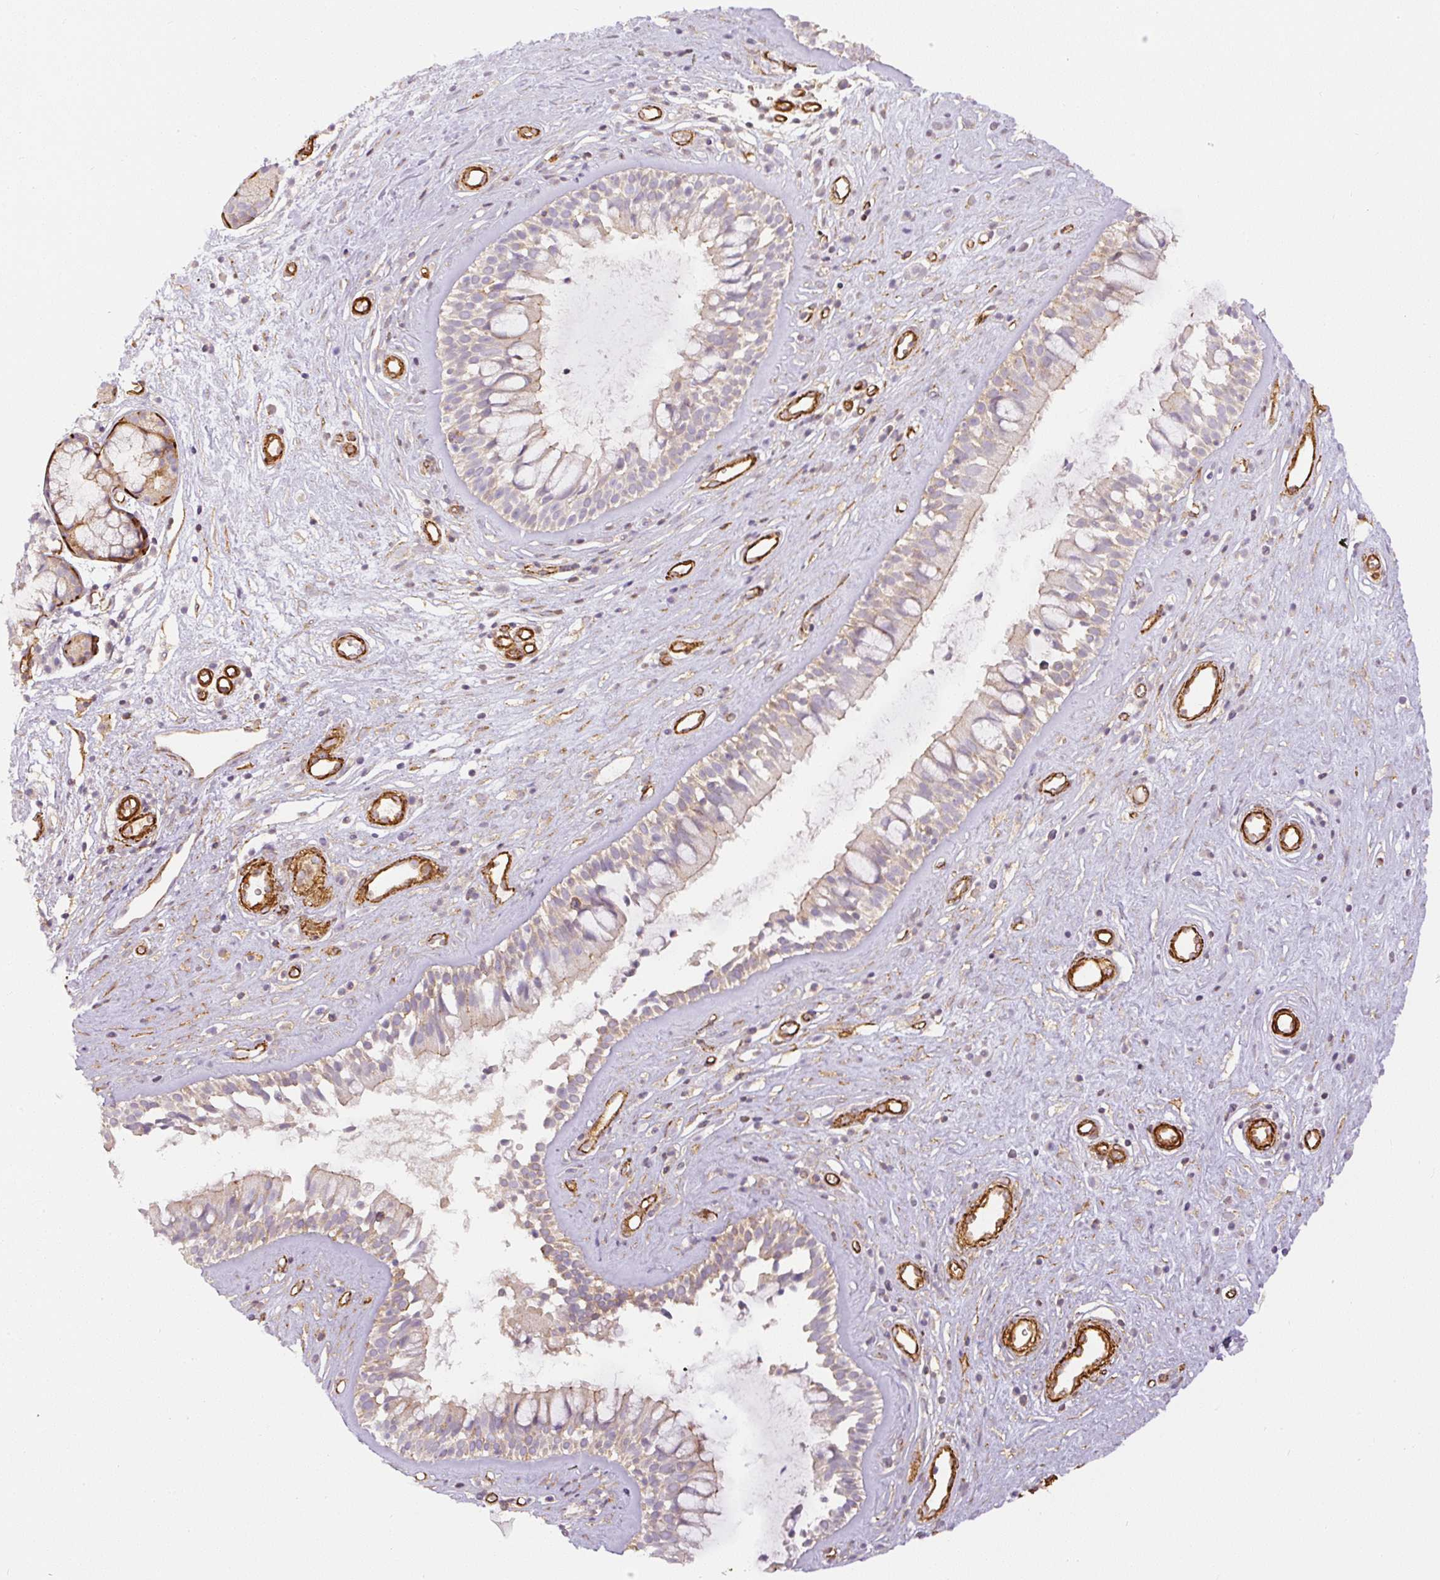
{"staining": {"intensity": "weak", "quantity": "25%-75%", "location": "cytoplasmic/membranous"}, "tissue": "nasopharynx", "cell_type": "Respiratory epithelial cells", "image_type": "normal", "snomed": [{"axis": "morphology", "description": "Normal tissue, NOS"}, {"axis": "topography", "description": "Nasopharynx"}], "caption": "Respiratory epithelial cells demonstrate low levels of weak cytoplasmic/membranous staining in approximately 25%-75% of cells in benign human nasopharynx.", "gene": "MYL12A", "patient": {"sex": "male", "age": 32}}